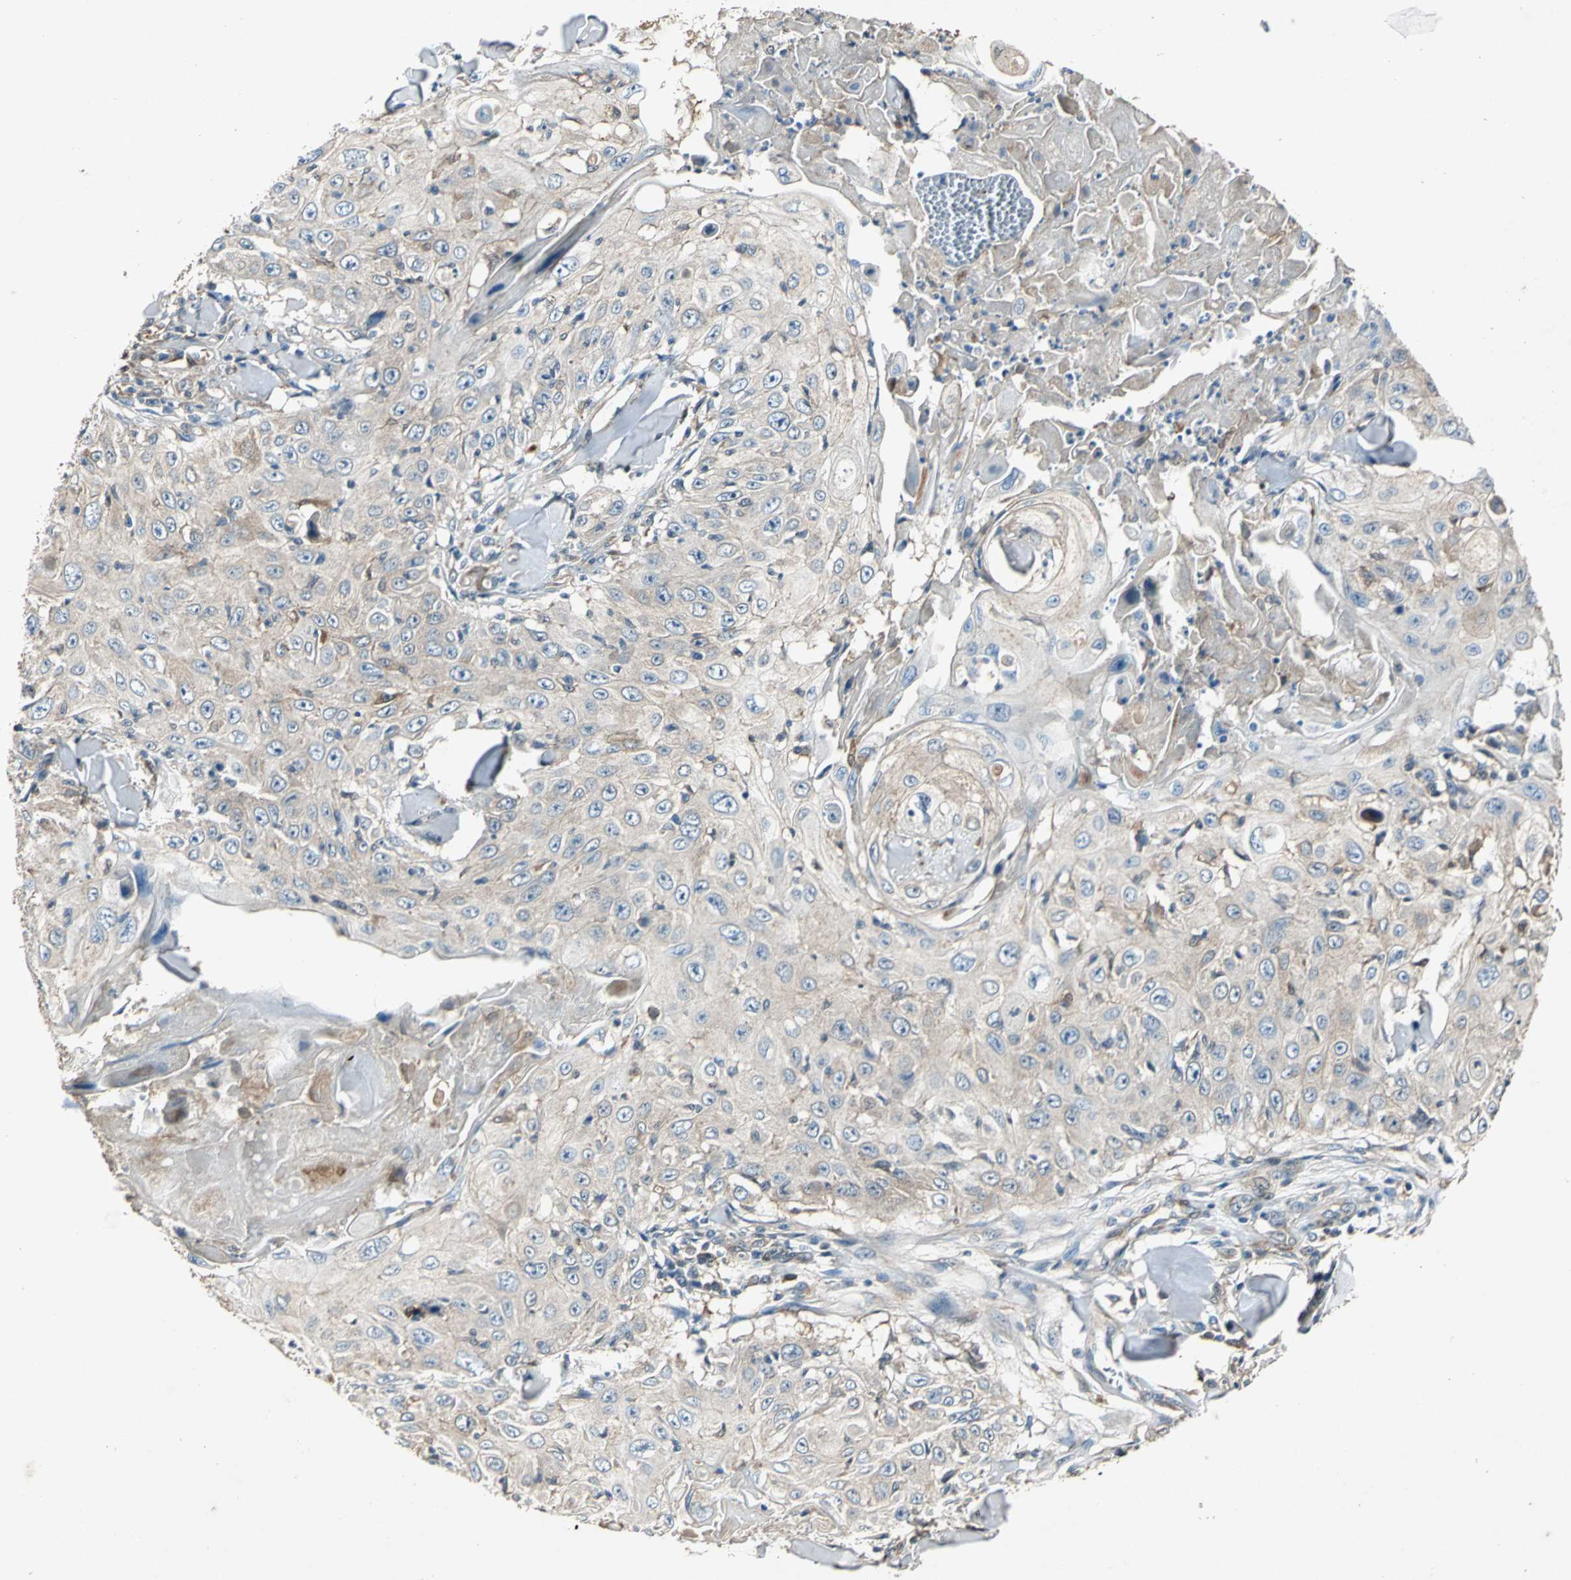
{"staining": {"intensity": "weak", "quantity": ">75%", "location": "cytoplasmic/membranous"}, "tissue": "skin cancer", "cell_type": "Tumor cells", "image_type": "cancer", "snomed": [{"axis": "morphology", "description": "Squamous cell carcinoma, NOS"}, {"axis": "topography", "description": "Skin"}], "caption": "Human skin cancer stained with a brown dye exhibits weak cytoplasmic/membranous positive positivity in about >75% of tumor cells.", "gene": "RRM2B", "patient": {"sex": "male", "age": 86}}